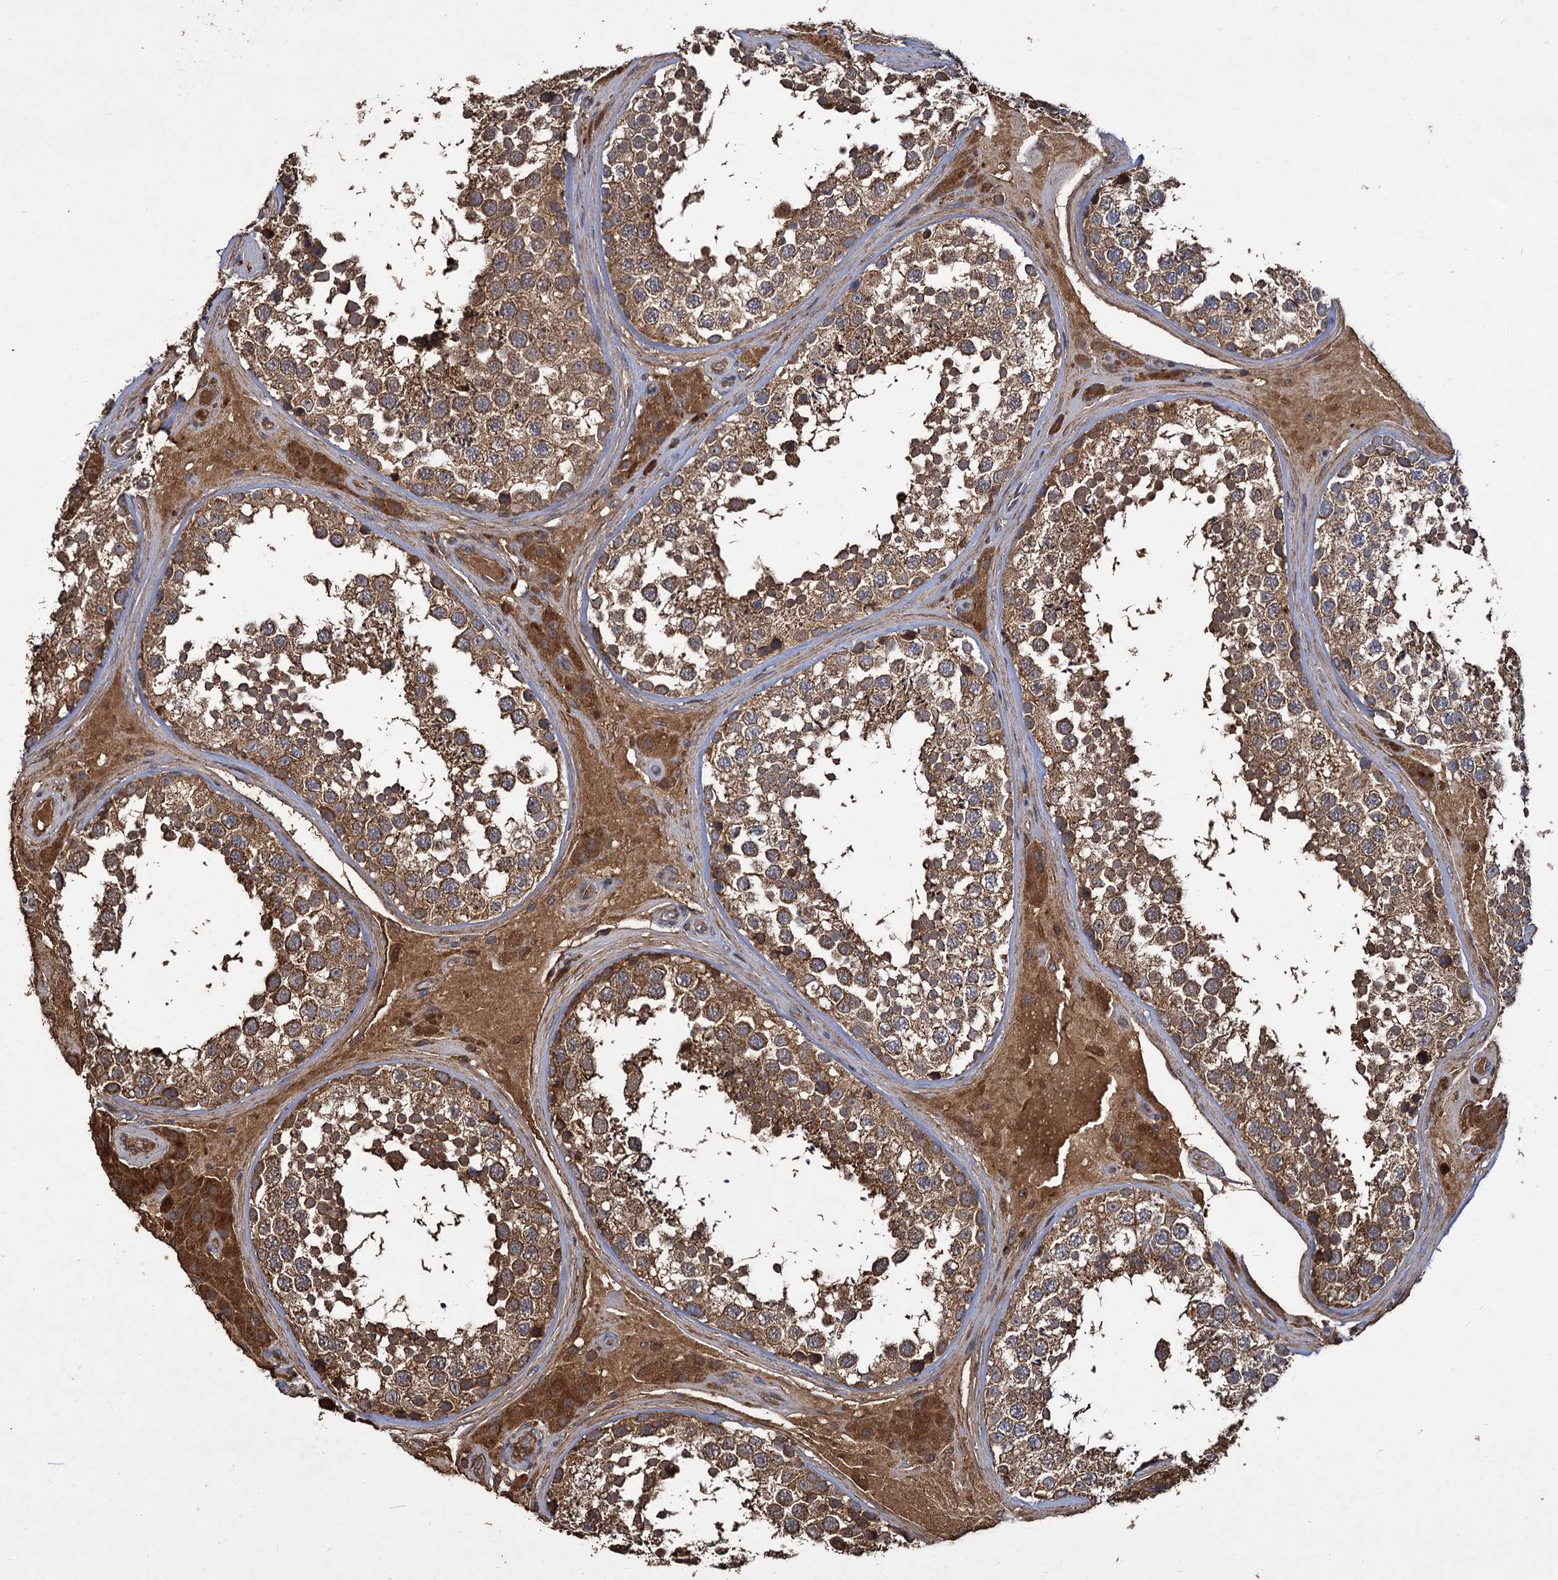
{"staining": {"intensity": "moderate", "quantity": ">75%", "location": "cytoplasmic/membranous"}, "tissue": "testis", "cell_type": "Cells in seminiferous ducts", "image_type": "normal", "snomed": [{"axis": "morphology", "description": "Normal tissue, NOS"}, {"axis": "topography", "description": "Testis"}], "caption": "Immunohistochemistry photomicrograph of benign testis: testis stained using IHC demonstrates medium levels of moderate protein expression localized specifically in the cytoplasmic/membranous of cells in seminiferous ducts, appearing as a cytoplasmic/membranous brown color.", "gene": "GCLC", "patient": {"sex": "male", "age": 46}}